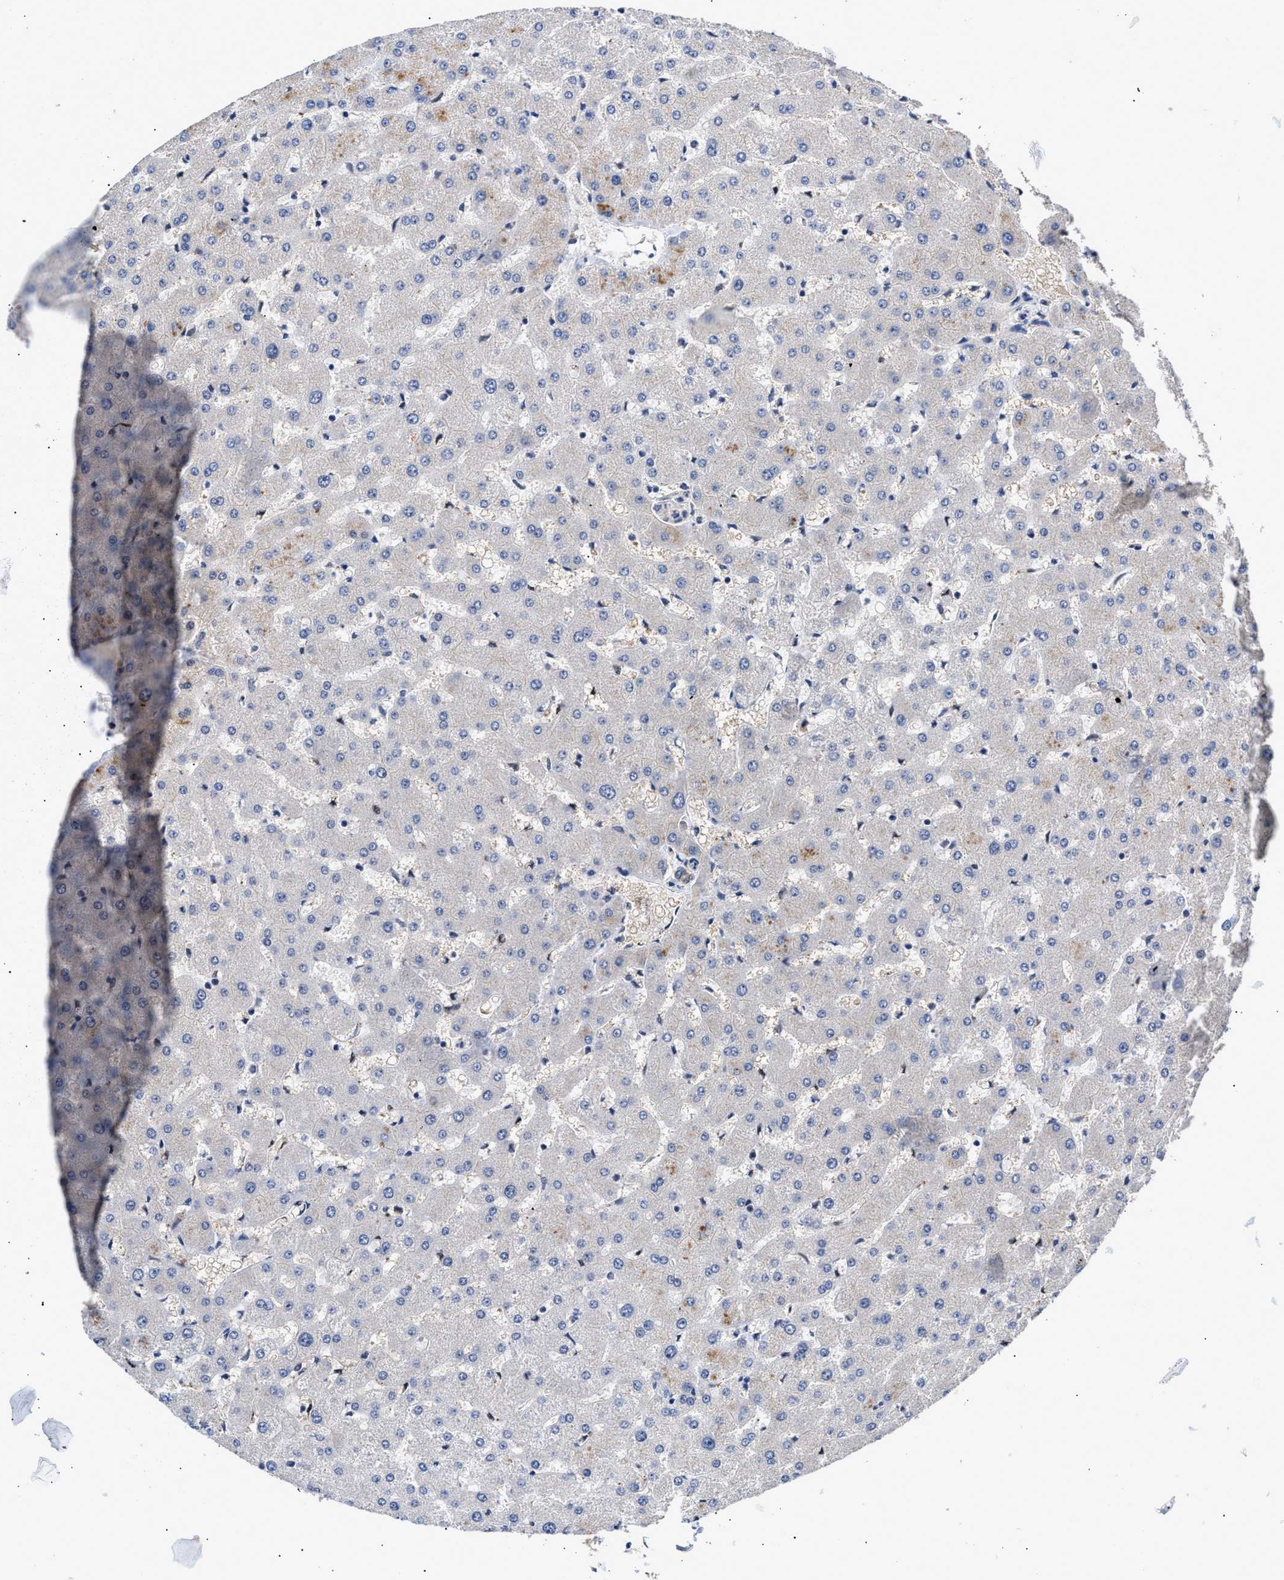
{"staining": {"intensity": "moderate", "quantity": "<25%", "location": "cytoplasmic/membranous"}, "tissue": "liver", "cell_type": "Cholangiocytes", "image_type": "normal", "snomed": [{"axis": "morphology", "description": "Normal tissue, NOS"}, {"axis": "topography", "description": "Liver"}], "caption": "Moderate cytoplasmic/membranous protein expression is appreciated in approximately <25% of cholangiocytes in liver.", "gene": "CCDC146", "patient": {"sex": "female", "age": 63}}